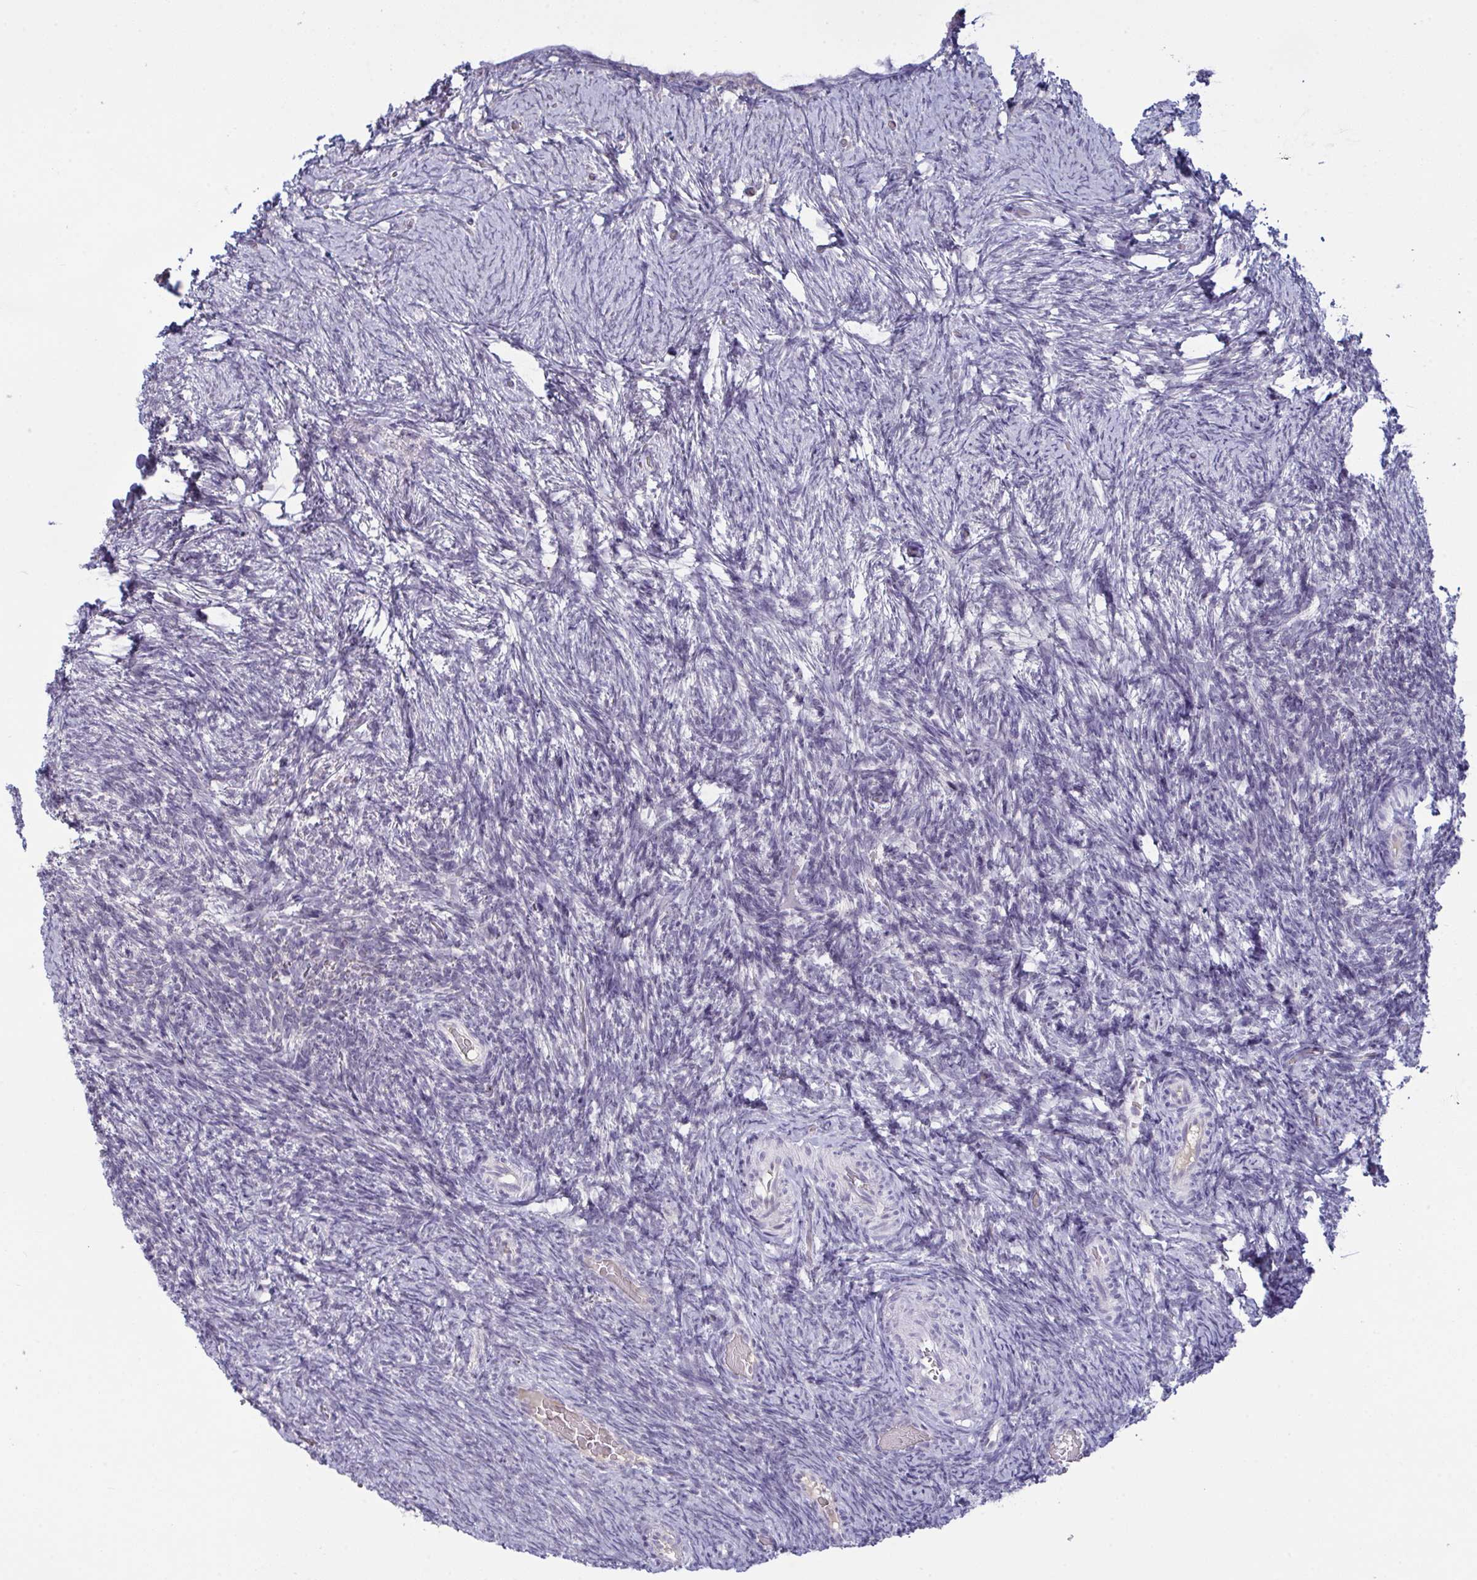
{"staining": {"intensity": "negative", "quantity": "none", "location": "none"}, "tissue": "ovary", "cell_type": "Follicle cells", "image_type": "normal", "snomed": [{"axis": "morphology", "description": "Normal tissue, NOS"}, {"axis": "topography", "description": "Ovary"}], "caption": "Ovary was stained to show a protein in brown. There is no significant staining in follicle cells. Brightfield microscopy of immunohistochemistry stained with DAB (3,3'-diaminobenzidine) (brown) and hematoxylin (blue), captured at high magnification.", "gene": "ZNF784", "patient": {"sex": "female", "age": 34}}